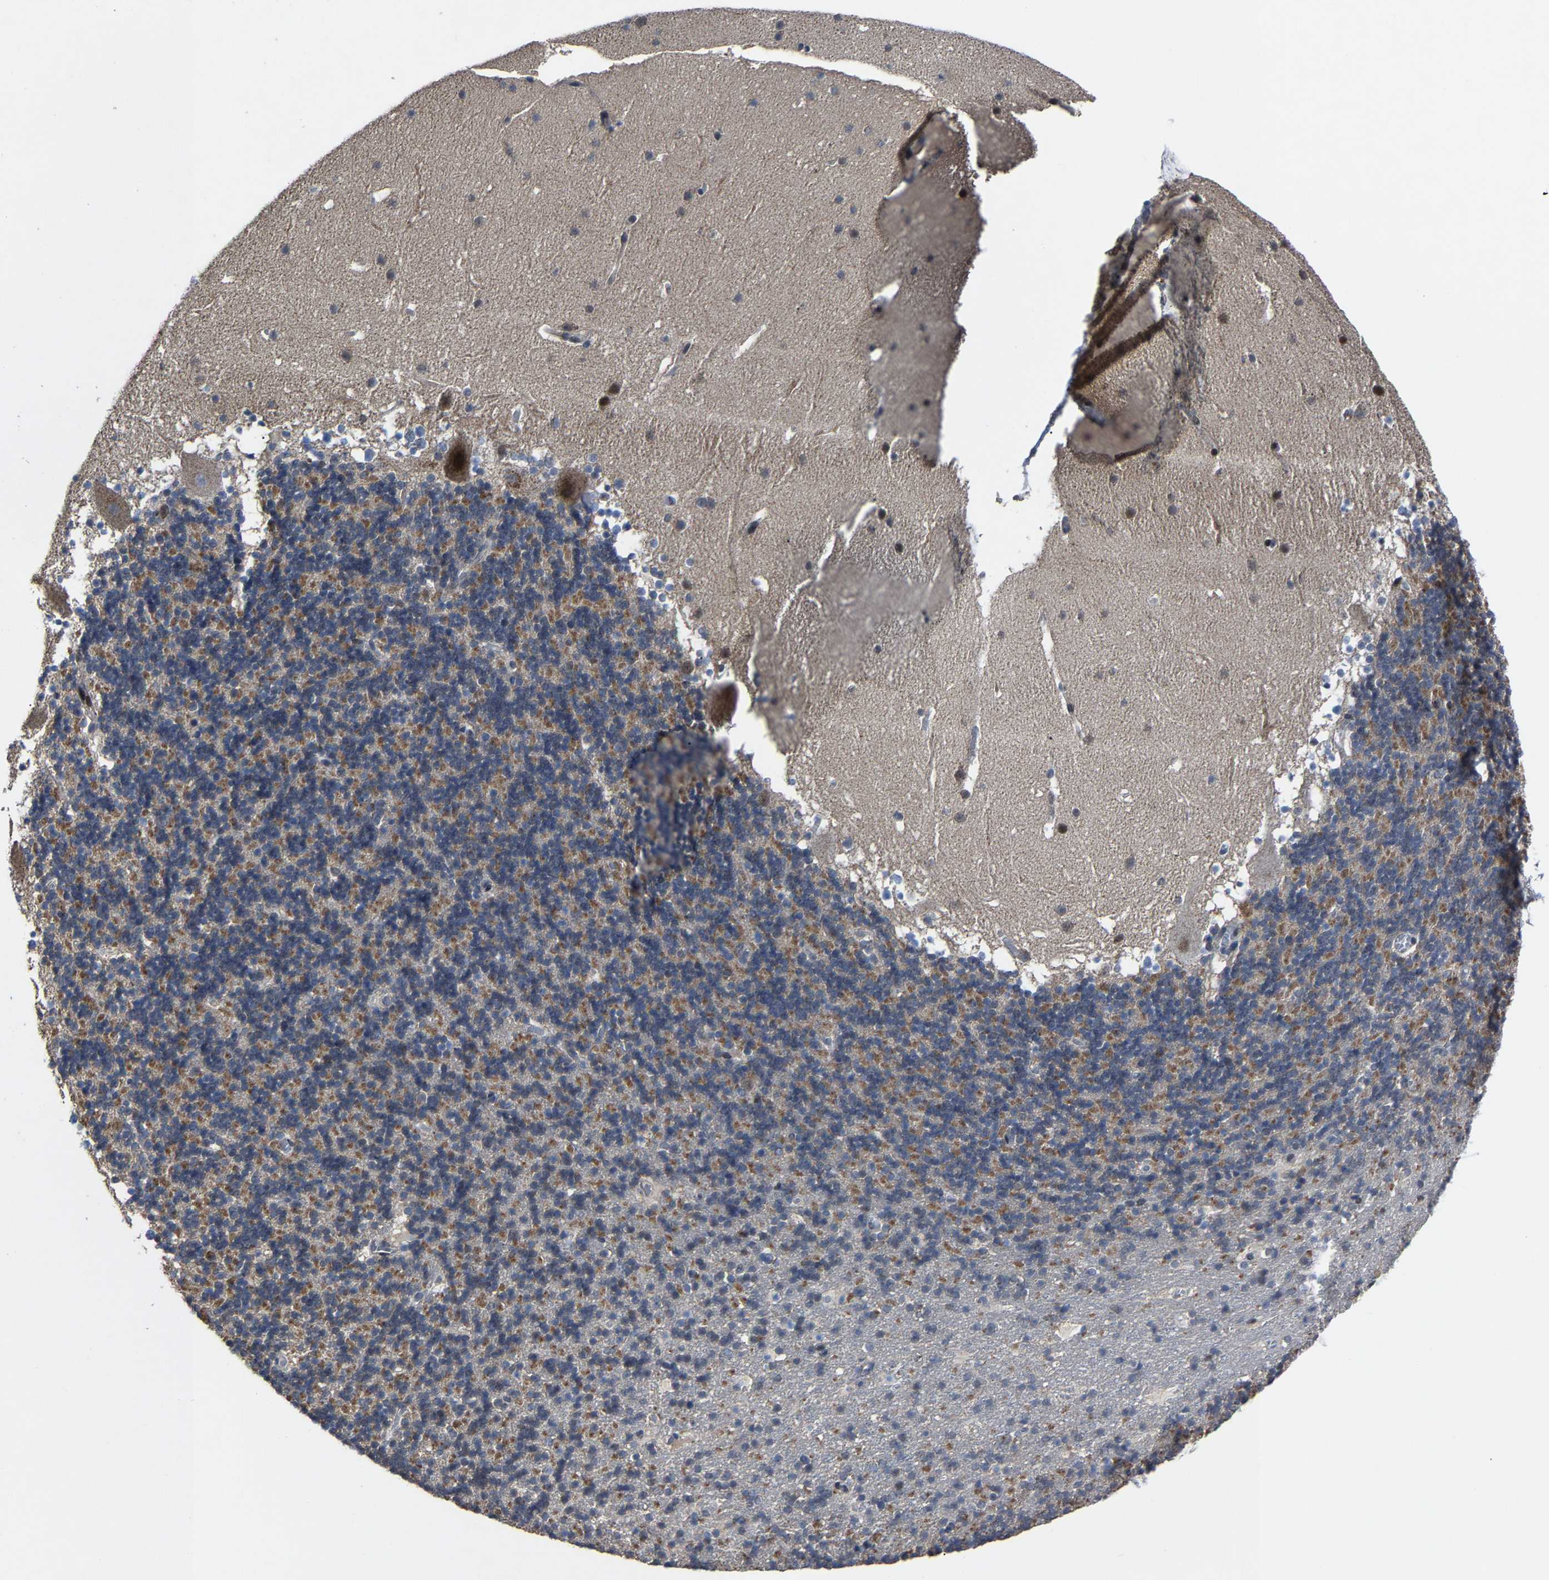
{"staining": {"intensity": "moderate", "quantity": ">75%", "location": "cytoplasmic/membranous"}, "tissue": "cerebellum", "cell_type": "Cells in granular layer", "image_type": "normal", "snomed": [{"axis": "morphology", "description": "Normal tissue, NOS"}, {"axis": "topography", "description": "Cerebellum"}], "caption": "Immunohistochemical staining of unremarkable cerebellum demonstrates medium levels of moderate cytoplasmic/membranous expression in approximately >75% of cells in granular layer. (DAB = brown stain, brightfield microscopy at high magnification).", "gene": "LSM8", "patient": {"sex": "male", "age": 45}}